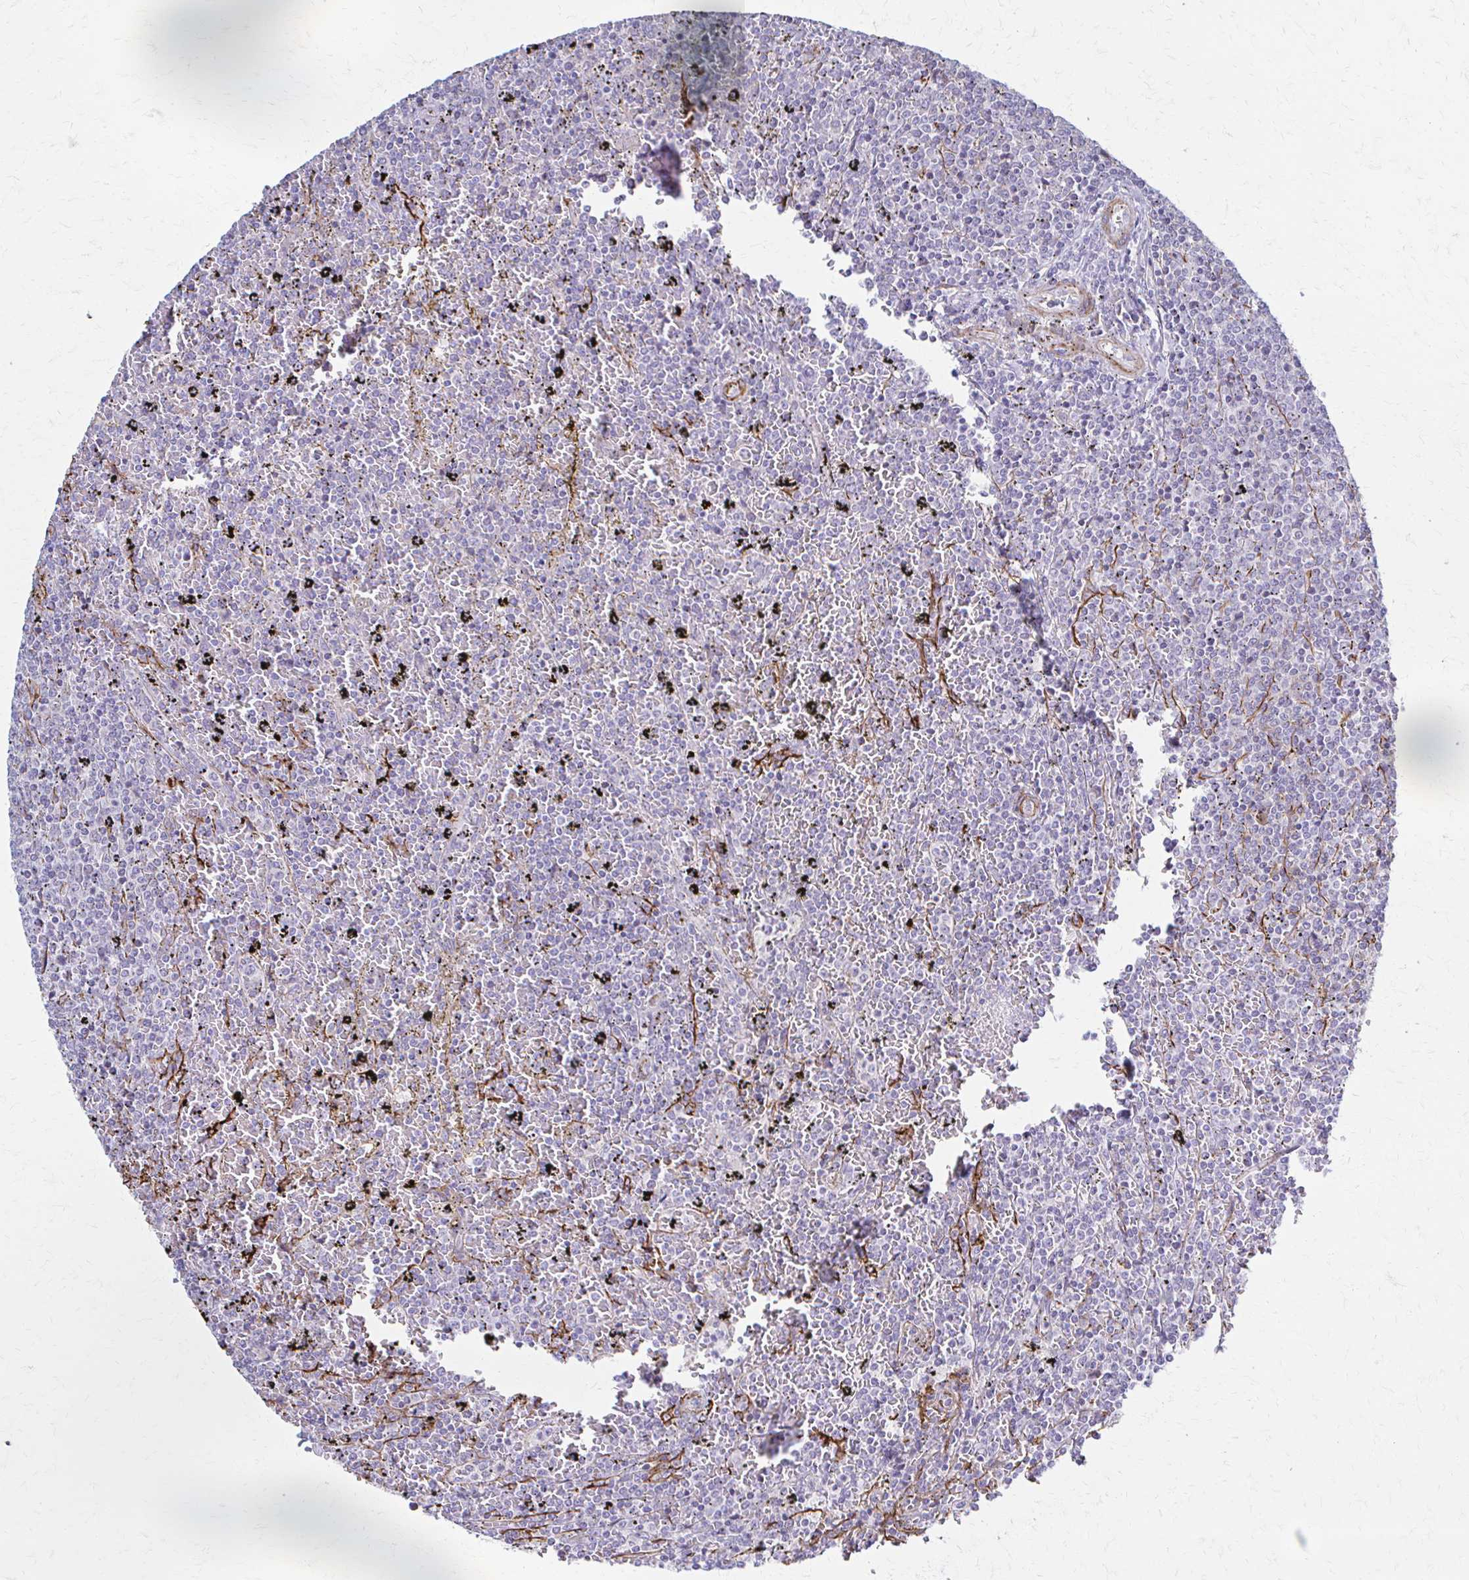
{"staining": {"intensity": "negative", "quantity": "none", "location": "none"}, "tissue": "lymphoma", "cell_type": "Tumor cells", "image_type": "cancer", "snomed": [{"axis": "morphology", "description": "Malignant lymphoma, non-Hodgkin's type, Low grade"}, {"axis": "topography", "description": "Spleen"}], "caption": "This photomicrograph is of lymphoma stained with IHC to label a protein in brown with the nuclei are counter-stained blue. There is no staining in tumor cells.", "gene": "TIMMDC1", "patient": {"sex": "female", "age": 77}}